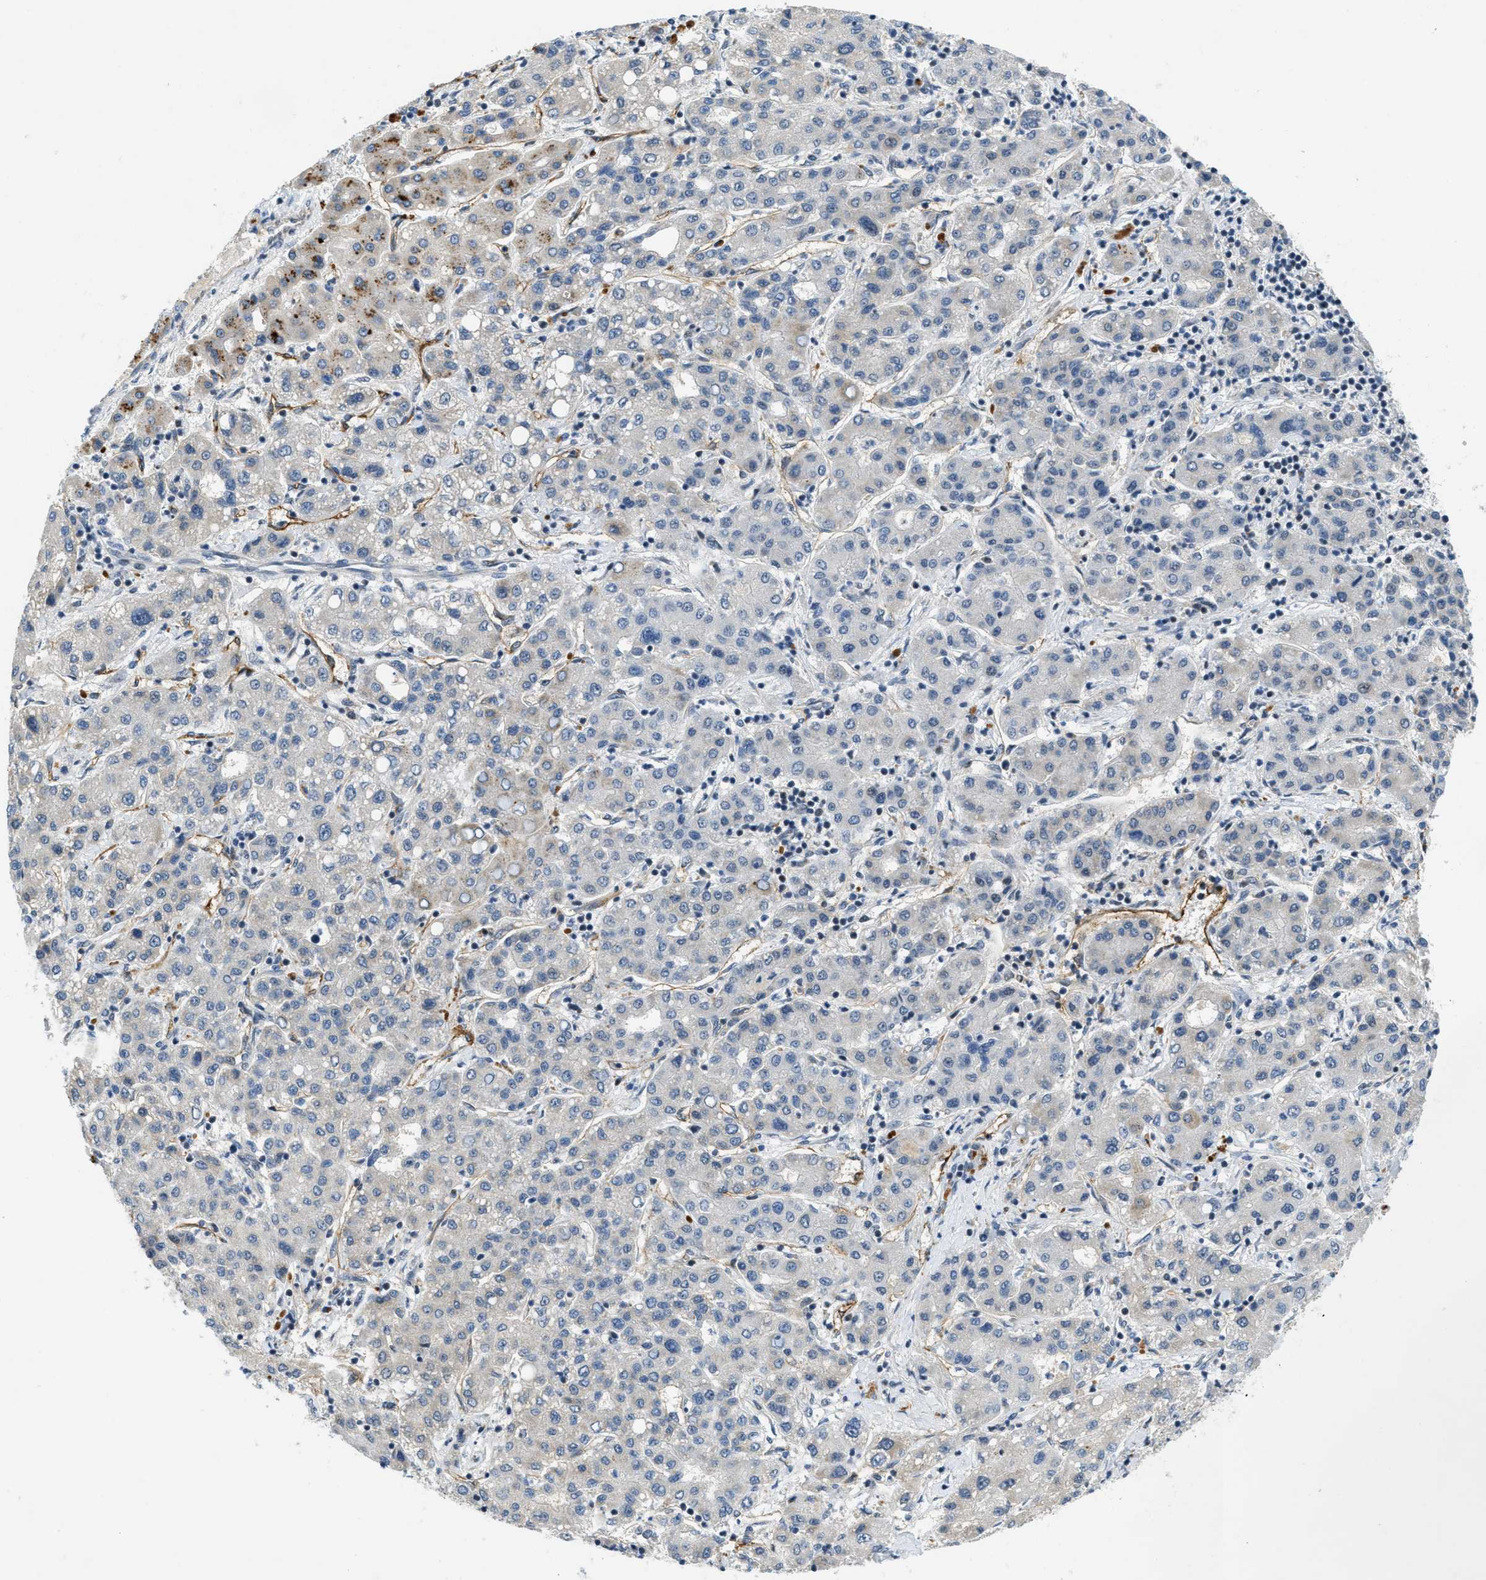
{"staining": {"intensity": "negative", "quantity": "none", "location": "none"}, "tissue": "liver cancer", "cell_type": "Tumor cells", "image_type": "cancer", "snomed": [{"axis": "morphology", "description": "Carcinoma, Hepatocellular, NOS"}, {"axis": "topography", "description": "Liver"}], "caption": "Micrograph shows no significant protein positivity in tumor cells of liver cancer.", "gene": "SLCO2A1", "patient": {"sex": "male", "age": 65}}